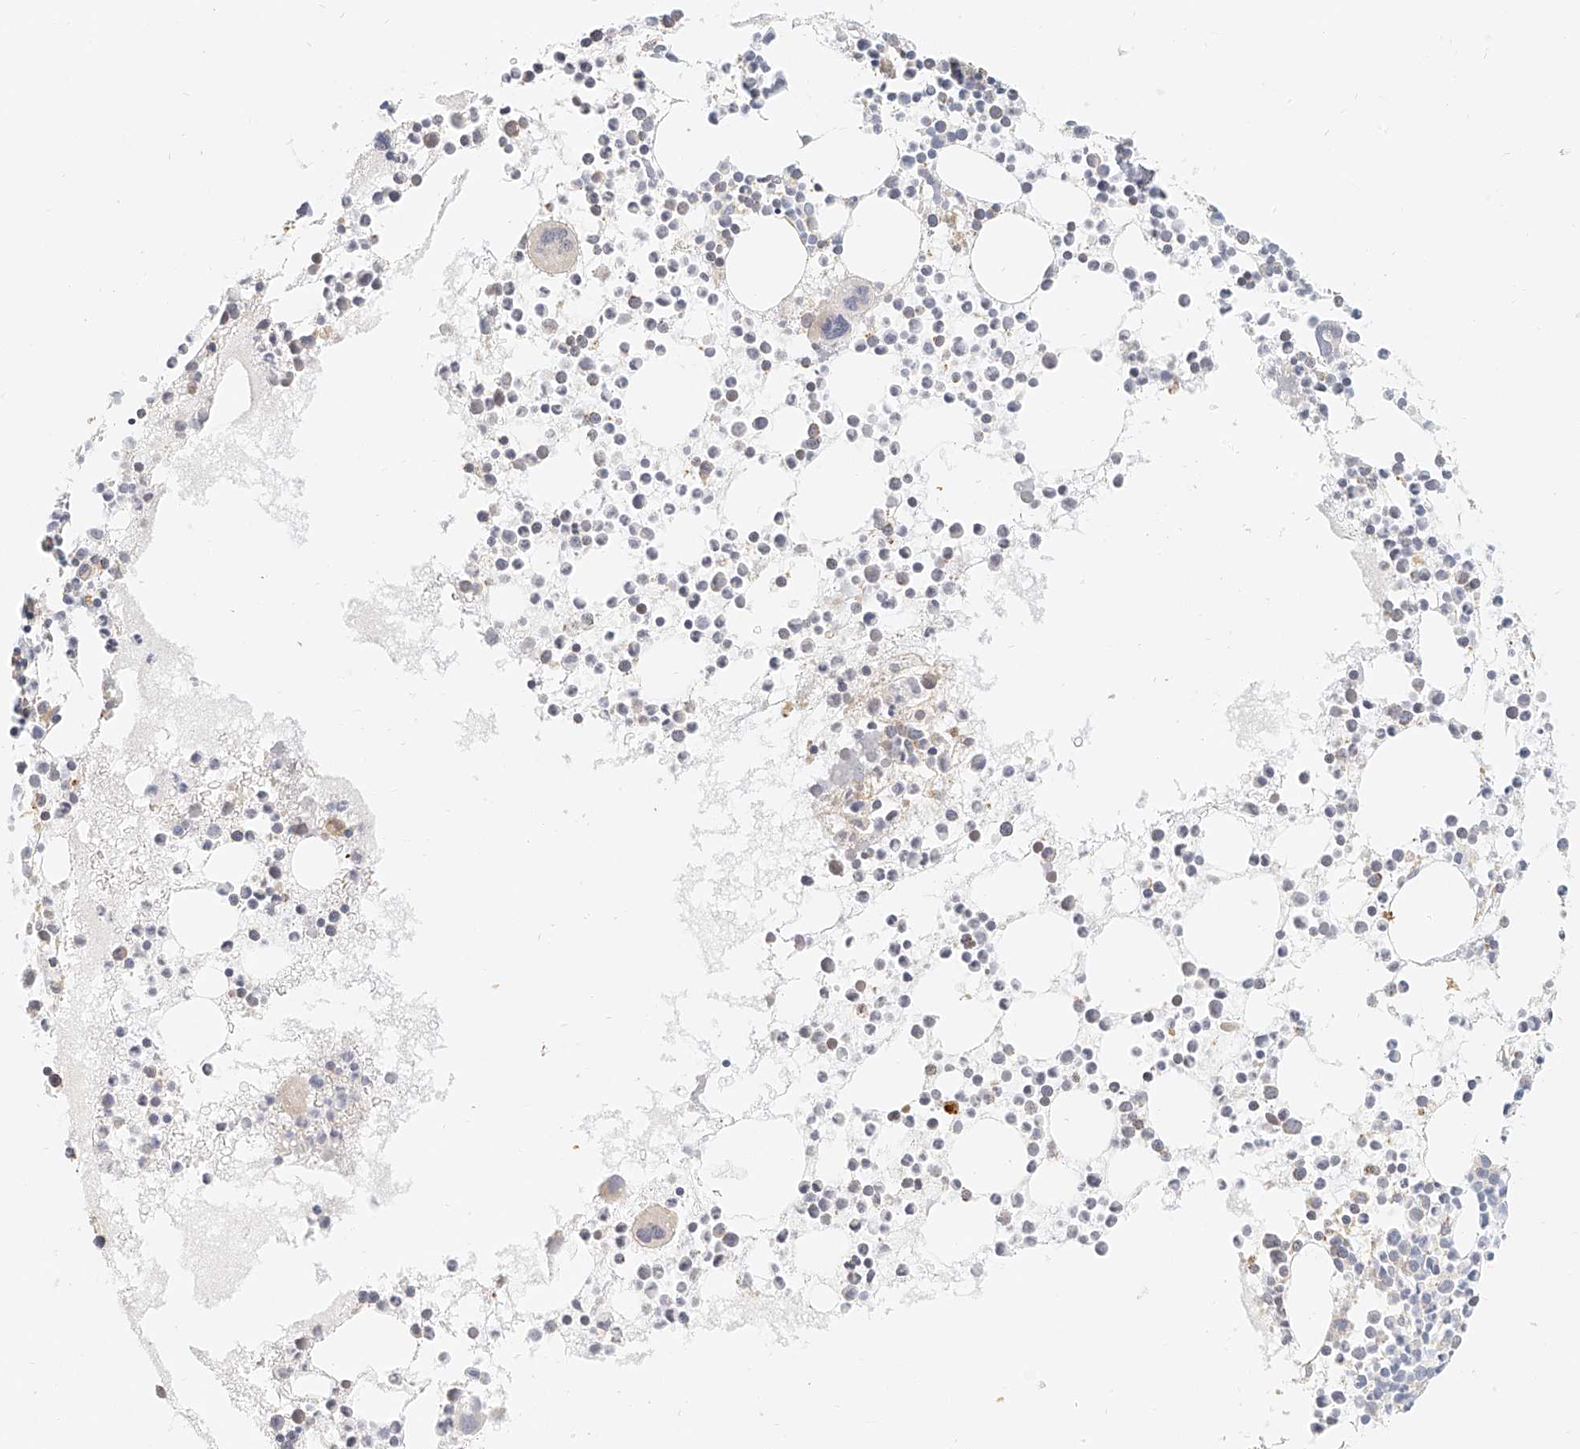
{"staining": {"intensity": "negative", "quantity": "none", "location": "none"}, "tissue": "bone marrow", "cell_type": "Hematopoietic cells", "image_type": "normal", "snomed": [{"axis": "morphology", "description": "Normal tissue, NOS"}, {"axis": "topography", "description": "Bone marrow"}], "caption": "The photomicrograph reveals no staining of hematopoietic cells in normal bone marrow.", "gene": "CXorf58", "patient": {"sex": "female", "age": 78}}